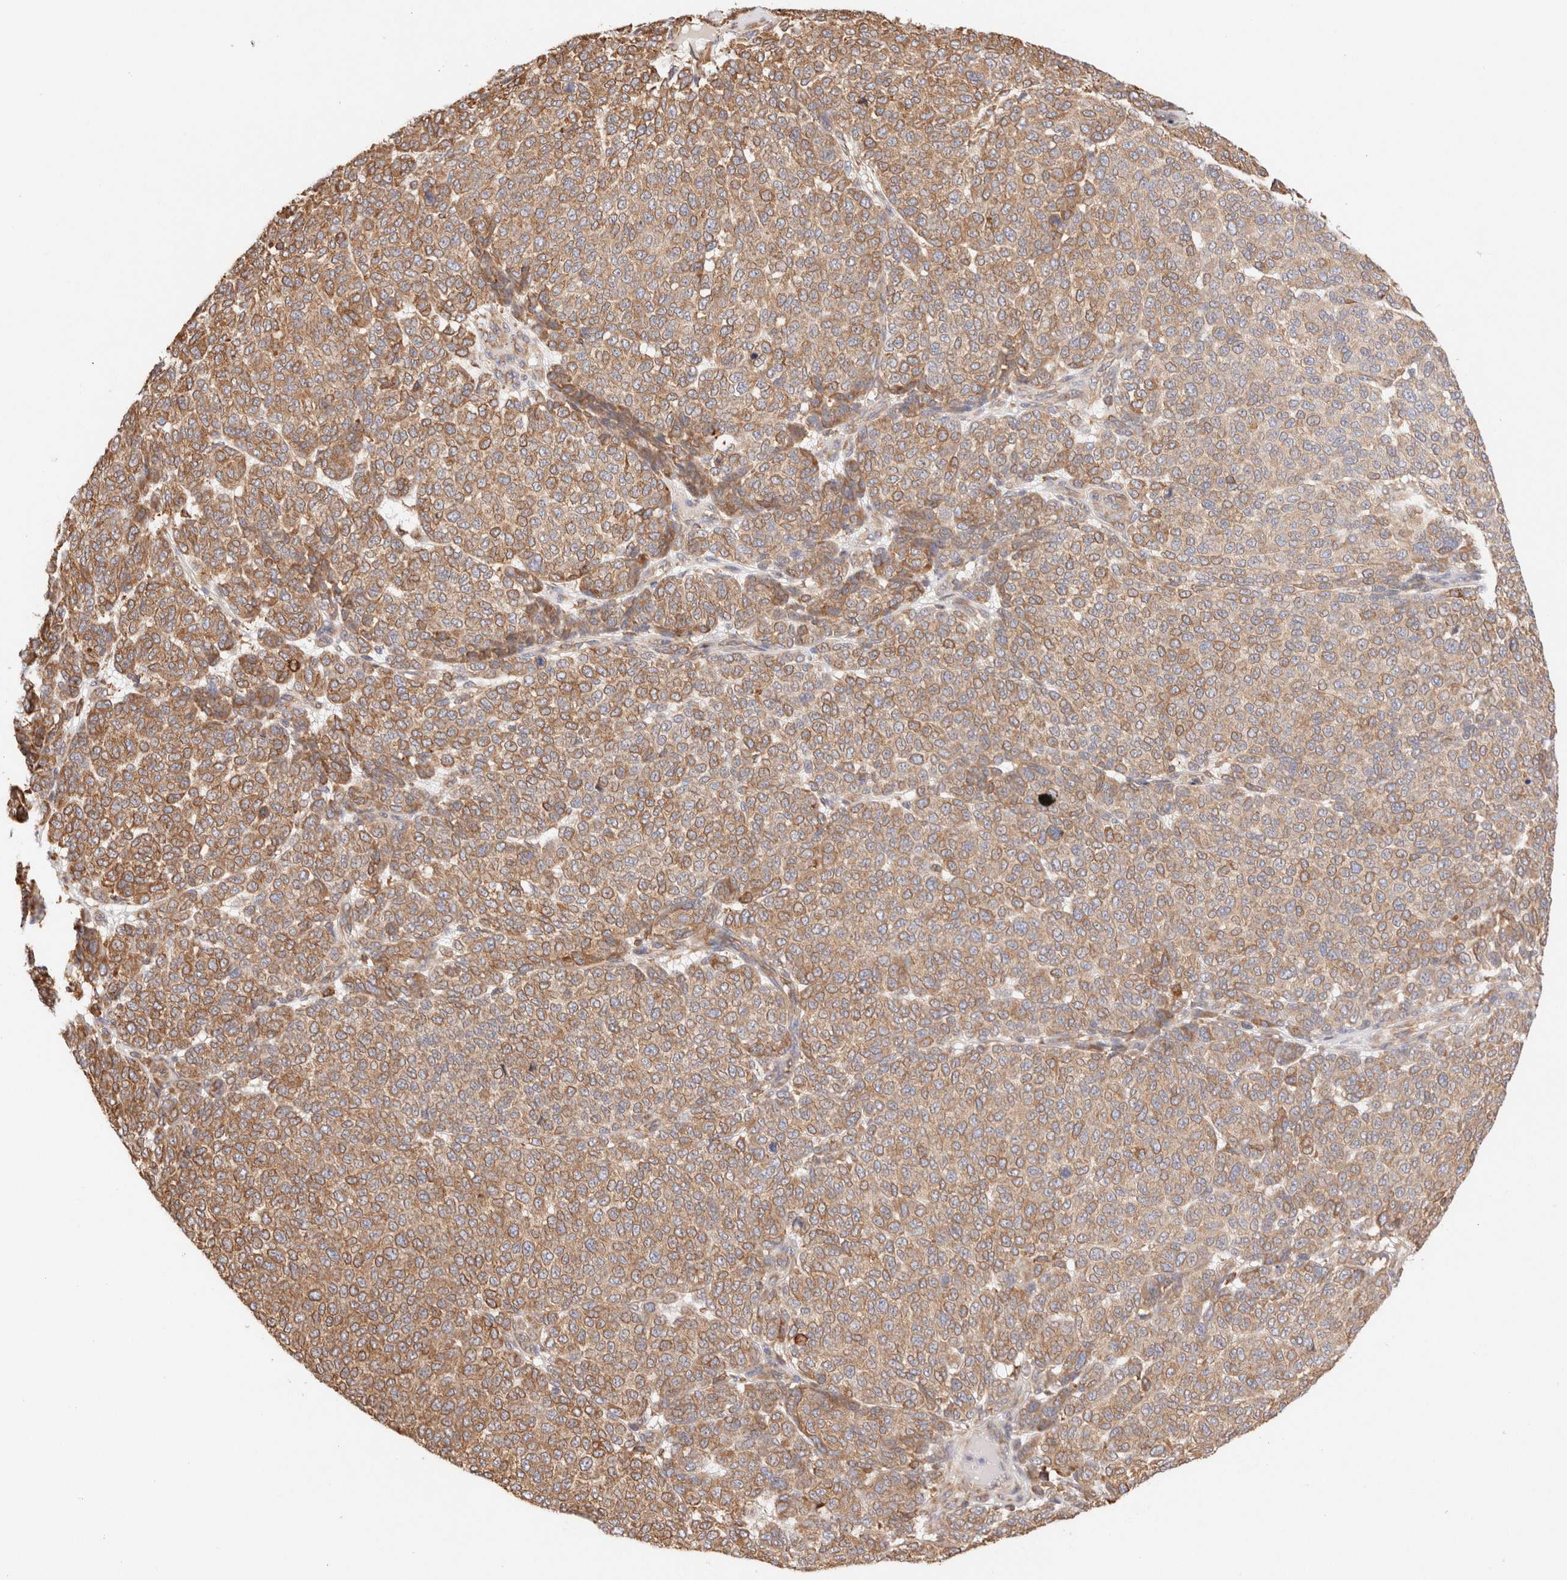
{"staining": {"intensity": "moderate", "quantity": ">75%", "location": "cytoplasmic/membranous"}, "tissue": "melanoma", "cell_type": "Tumor cells", "image_type": "cancer", "snomed": [{"axis": "morphology", "description": "Malignant melanoma, NOS"}, {"axis": "topography", "description": "Skin"}], "caption": "IHC photomicrograph of human malignant melanoma stained for a protein (brown), which exhibits medium levels of moderate cytoplasmic/membranous staining in approximately >75% of tumor cells.", "gene": "FER", "patient": {"sex": "male", "age": 59}}